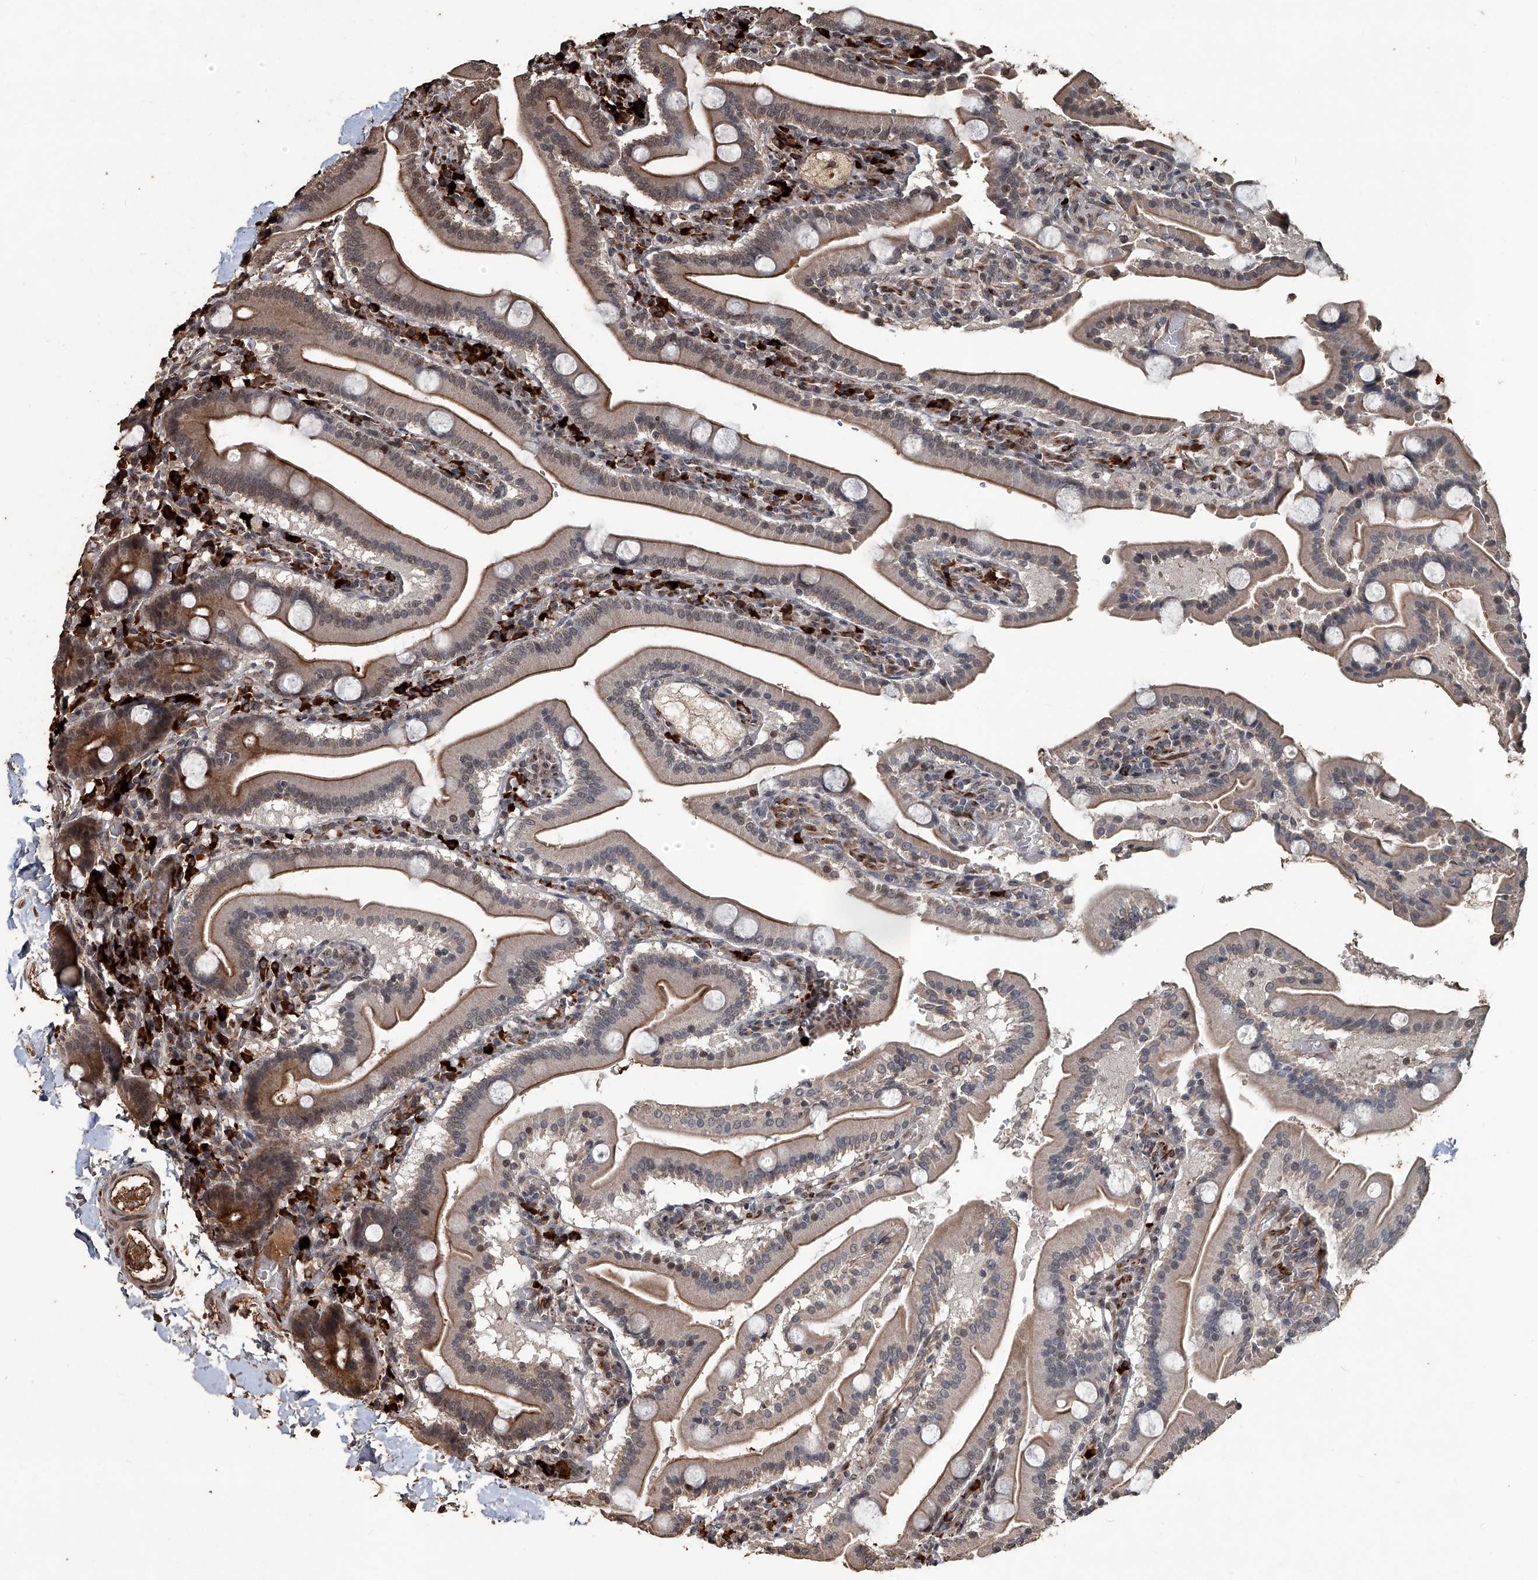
{"staining": {"intensity": "moderate", "quantity": ">75%", "location": "cytoplasmic/membranous,nuclear"}, "tissue": "duodenum", "cell_type": "Glandular cells", "image_type": "normal", "snomed": [{"axis": "morphology", "description": "Normal tissue, NOS"}, {"axis": "topography", "description": "Duodenum"}], "caption": "Duodenum stained with immunohistochemistry (IHC) displays moderate cytoplasmic/membranous,nuclear staining in about >75% of glandular cells.", "gene": "GPR132", "patient": {"sex": "male", "age": 55}}